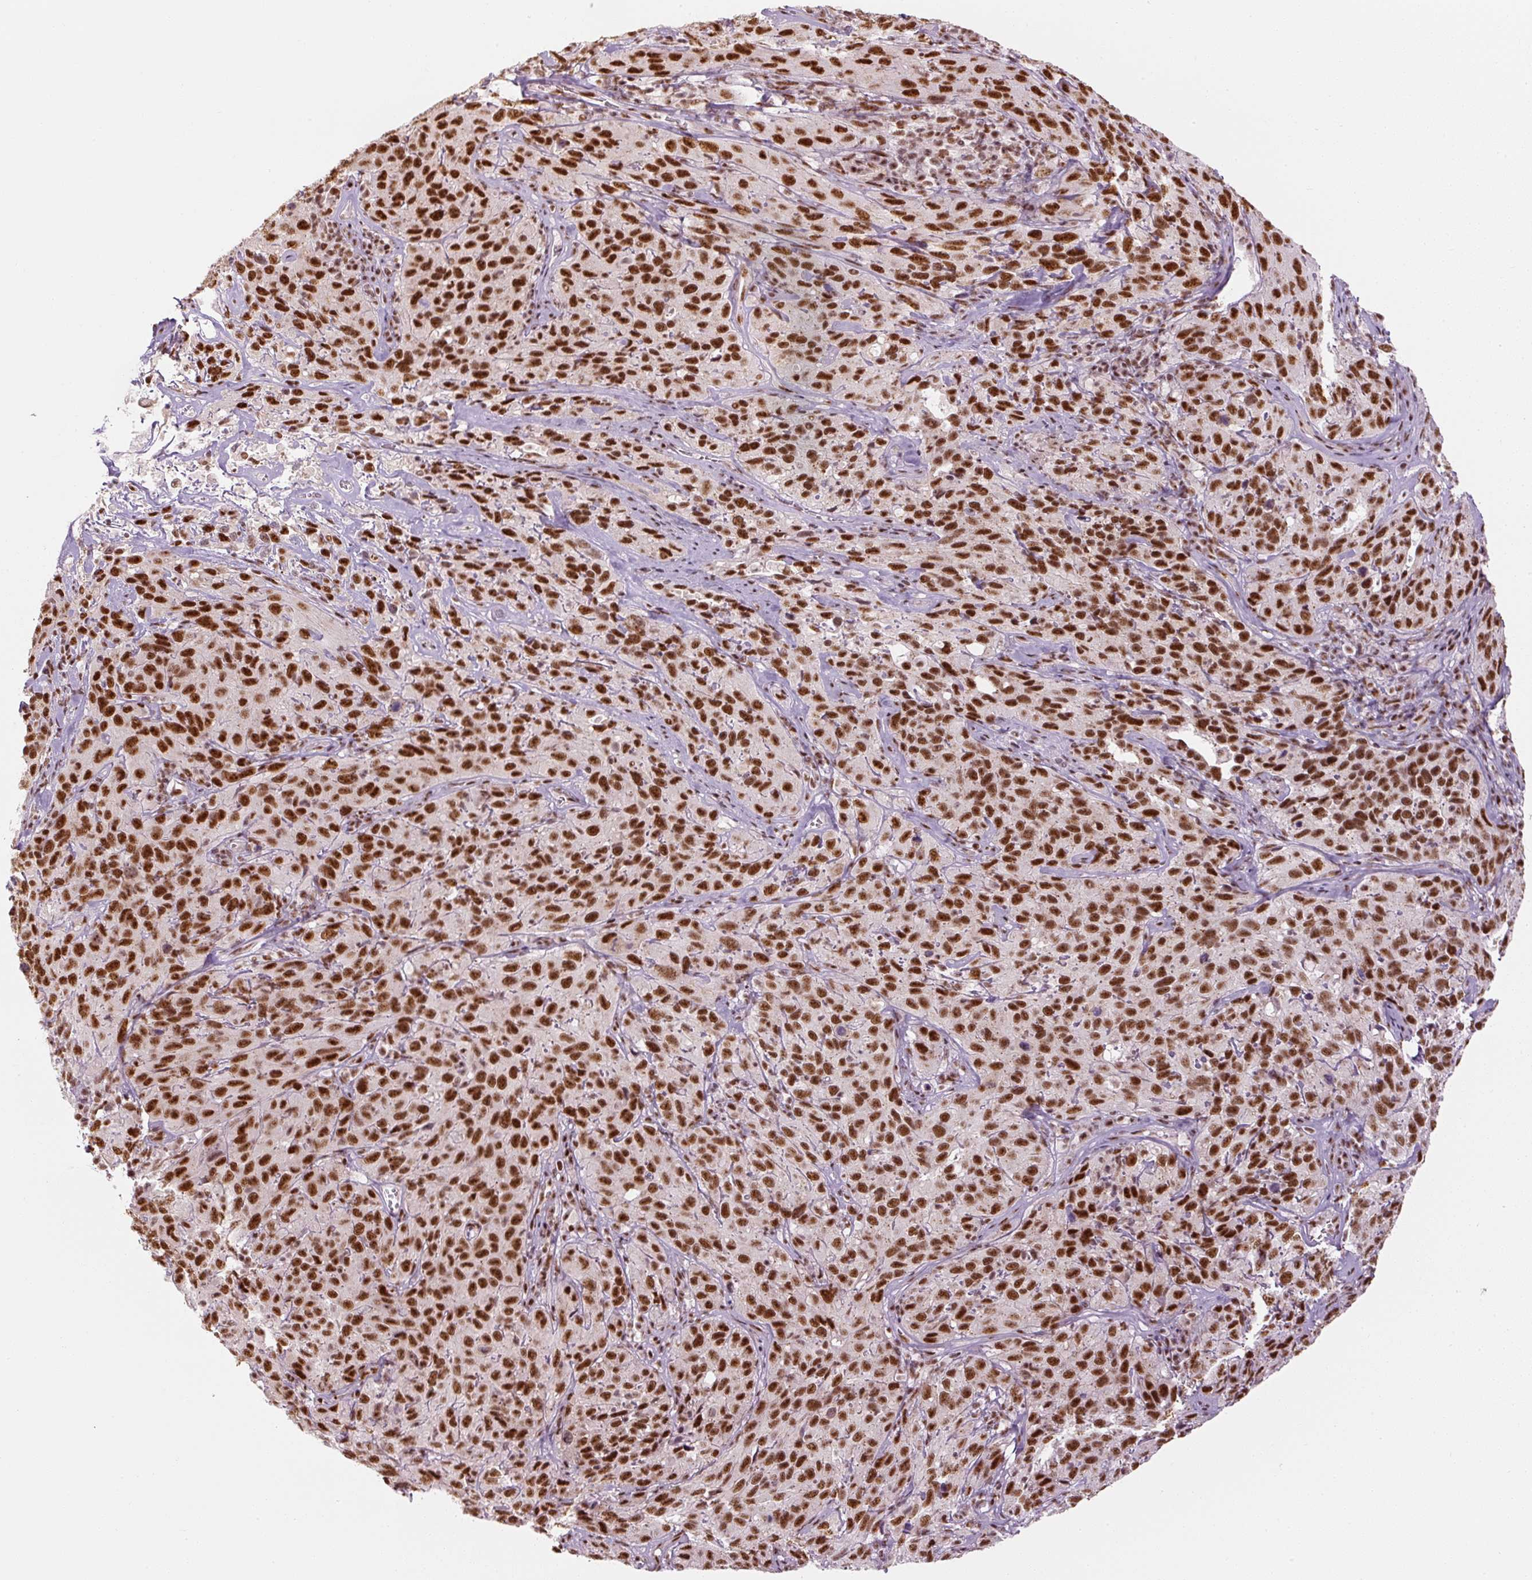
{"staining": {"intensity": "strong", "quantity": ">75%", "location": "nuclear"}, "tissue": "cervical cancer", "cell_type": "Tumor cells", "image_type": "cancer", "snomed": [{"axis": "morphology", "description": "Squamous cell carcinoma, NOS"}, {"axis": "topography", "description": "Cervix"}], "caption": "Human cervical squamous cell carcinoma stained with a protein marker exhibits strong staining in tumor cells.", "gene": "U2AF2", "patient": {"sex": "female", "age": 51}}